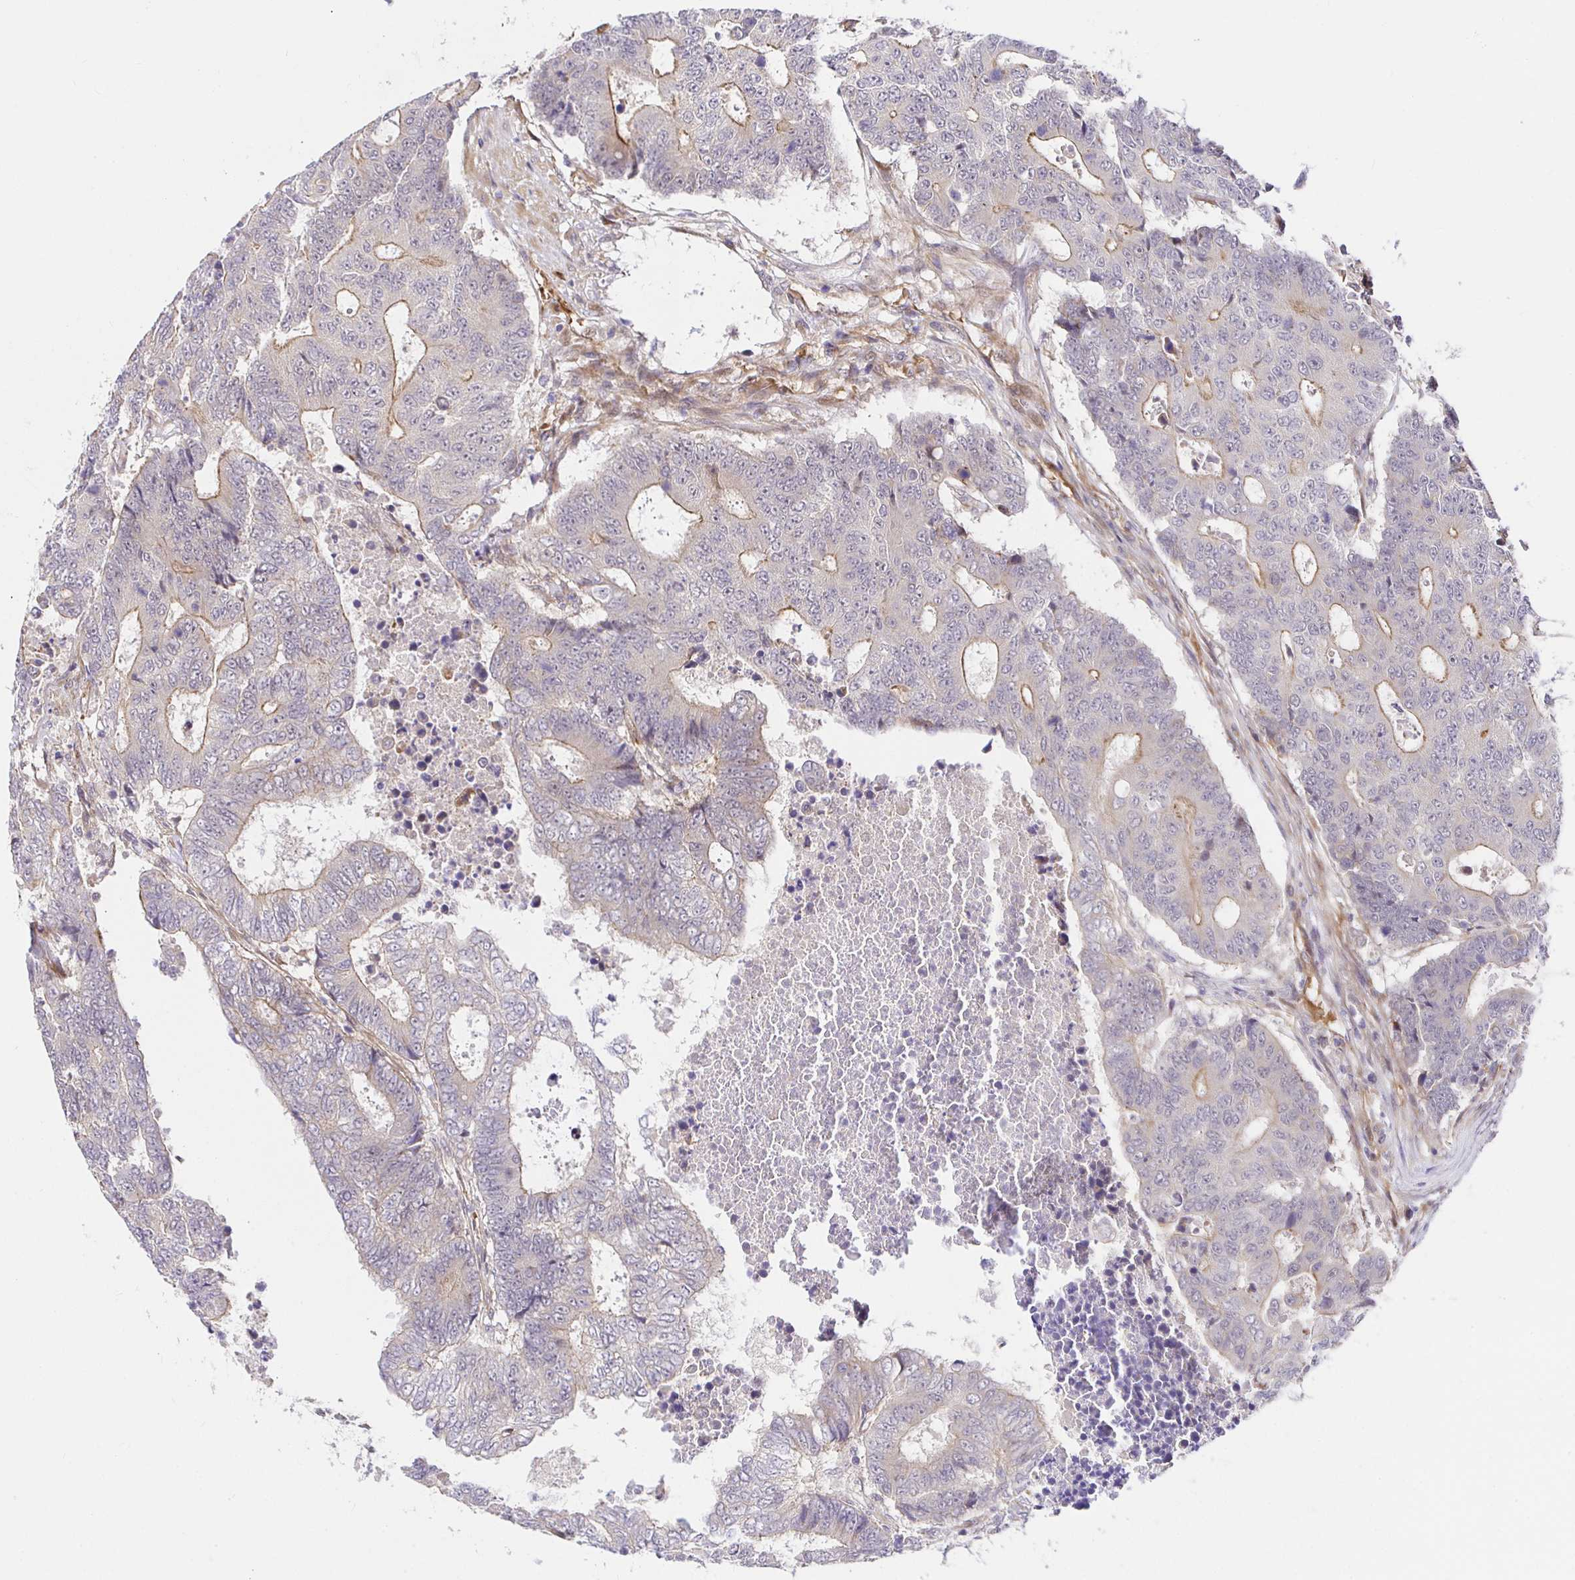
{"staining": {"intensity": "moderate", "quantity": "<25%", "location": "cytoplasmic/membranous"}, "tissue": "colorectal cancer", "cell_type": "Tumor cells", "image_type": "cancer", "snomed": [{"axis": "morphology", "description": "Adenocarcinoma, NOS"}, {"axis": "topography", "description": "Colon"}], "caption": "A histopathology image of colorectal cancer stained for a protein exhibits moderate cytoplasmic/membranous brown staining in tumor cells.", "gene": "TRIM55", "patient": {"sex": "female", "age": 48}}